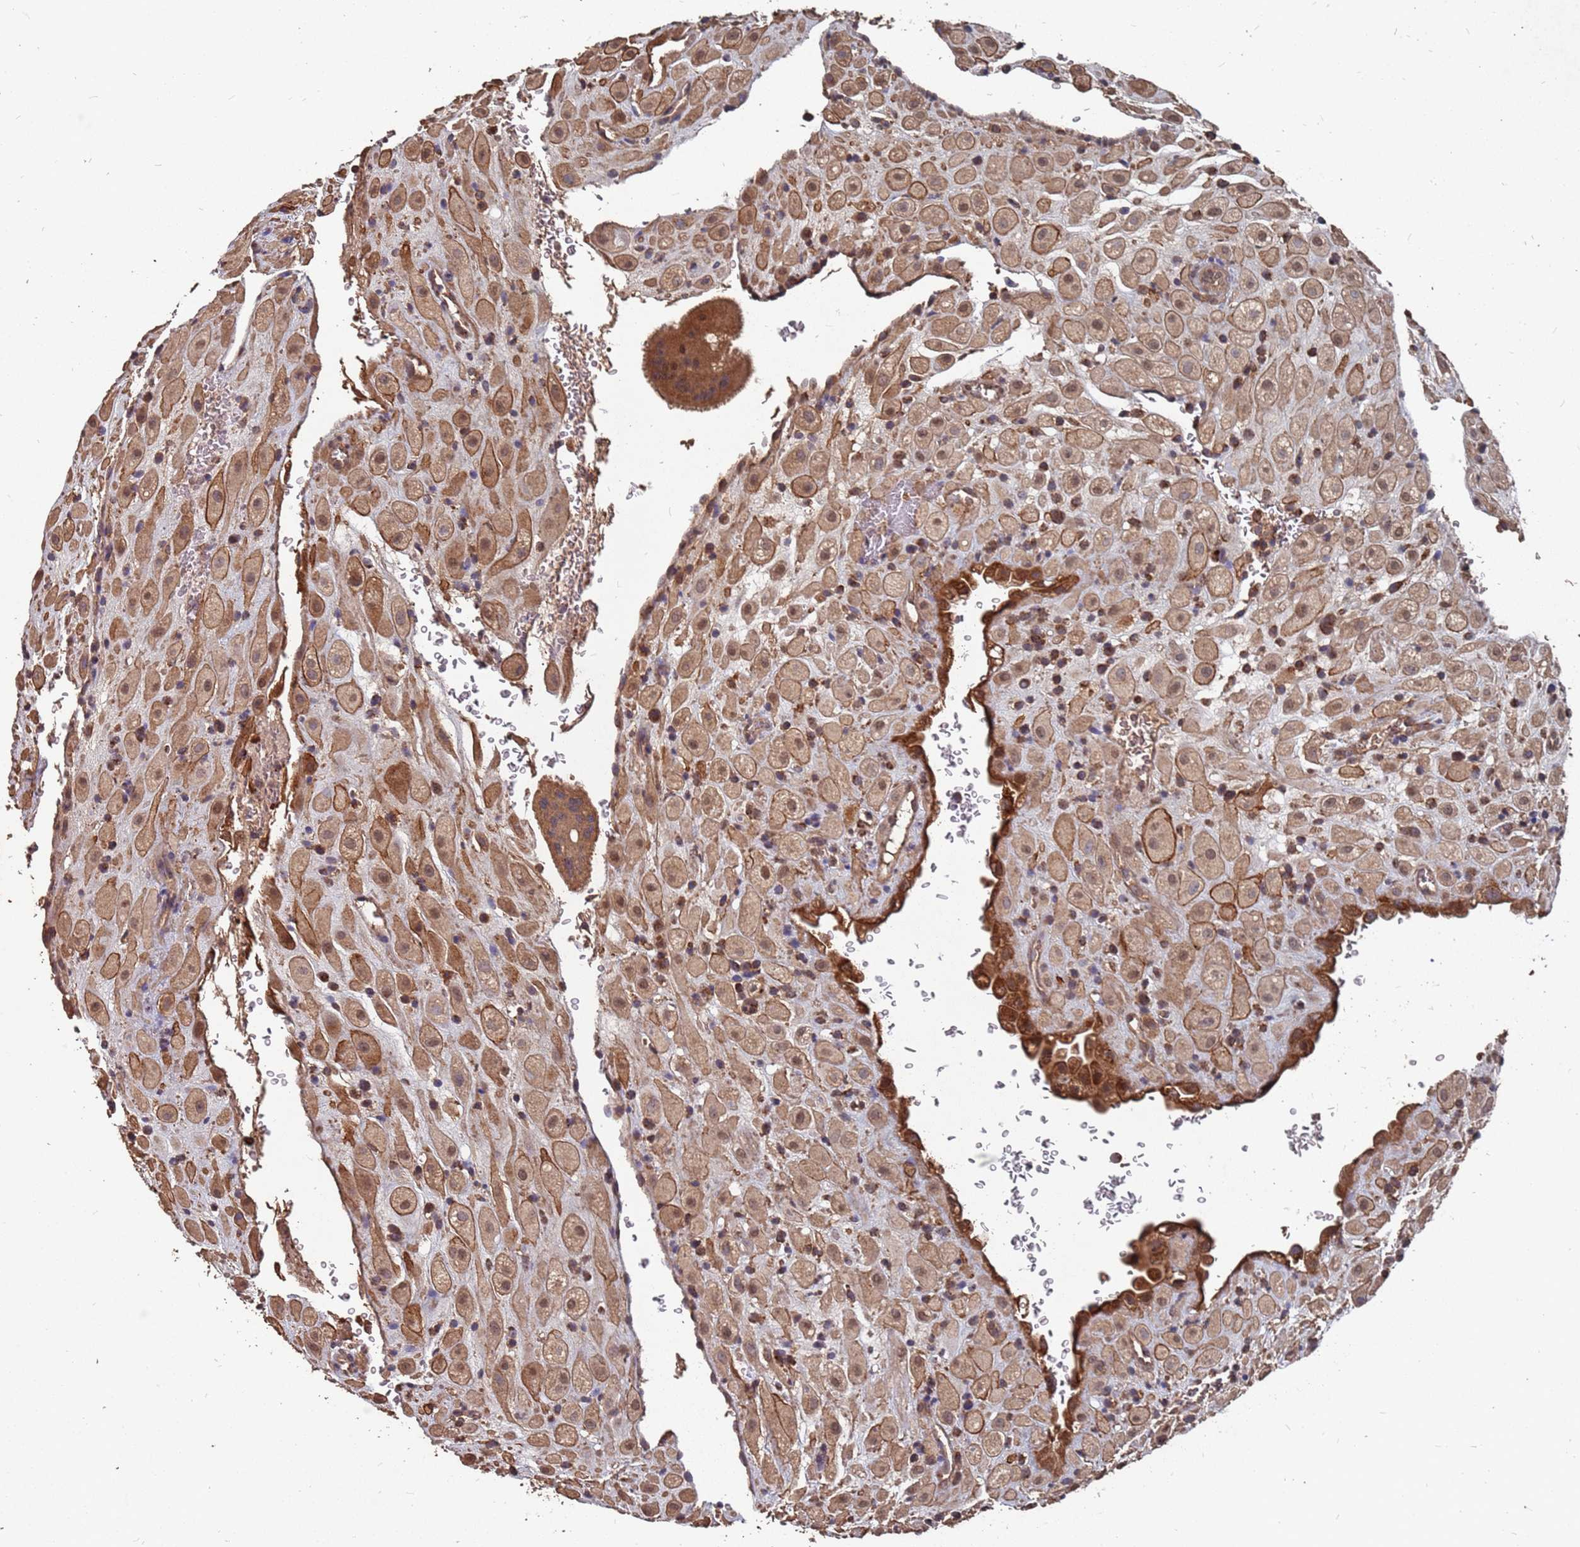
{"staining": {"intensity": "moderate", "quantity": ">75%", "location": "cytoplasmic/membranous,nuclear"}, "tissue": "placenta", "cell_type": "Decidual cells", "image_type": "normal", "snomed": [{"axis": "morphology", "description": "Normal tissue, NOS"}, {"axis": "topography", "description": "Placenta"}], "caption": "This image demonstrates unremarkable placenta stained with IHC to label a protein in brown. The cytoplasmic/membranous,nuclear of decidual cells show moderate positivity for the protein. Nuclei are counter-stained blue.", "gene": "PRORP", "patient": {"sex": "female", "age": 35}}